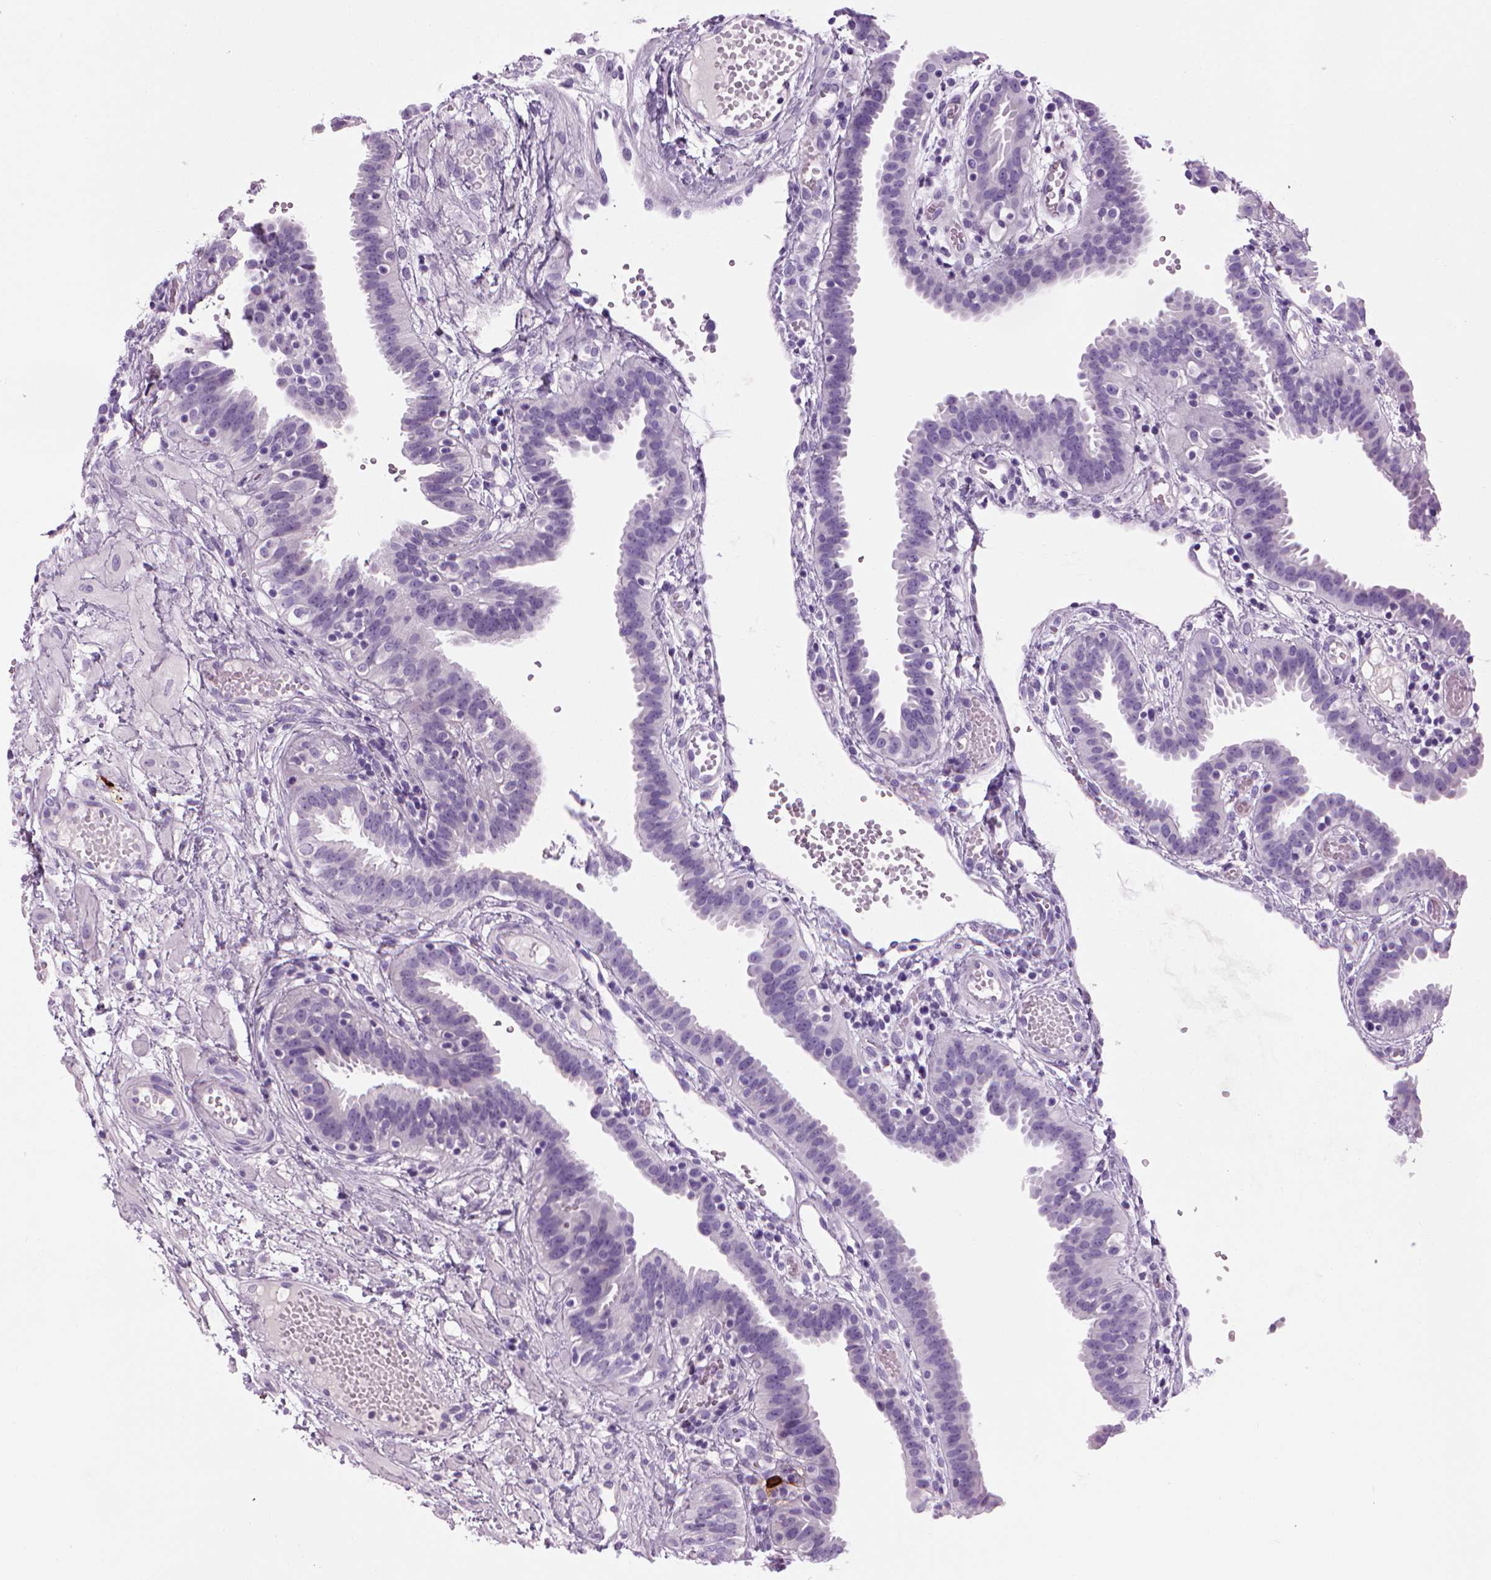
{"staining": {"intensity": "negative", "quantity": "none", "location": "none"}, "tissue": "fallopian tube", "cell_type": "Glandular cells", "image_type": "normal", "snomed": [{"axis": "morphology", "description": "Normal tissue, NOS"}, {"axis": "topography", "description": "Fallopian tube"}], "caption": "IHC micrograph of benign human fallopian tube stained for a protein (brown), which reveals no positivity in glandular cells. Nuclei are stained in blue.", "gene": "MZB1", "patient": {"sex": "female", "age": 37}}